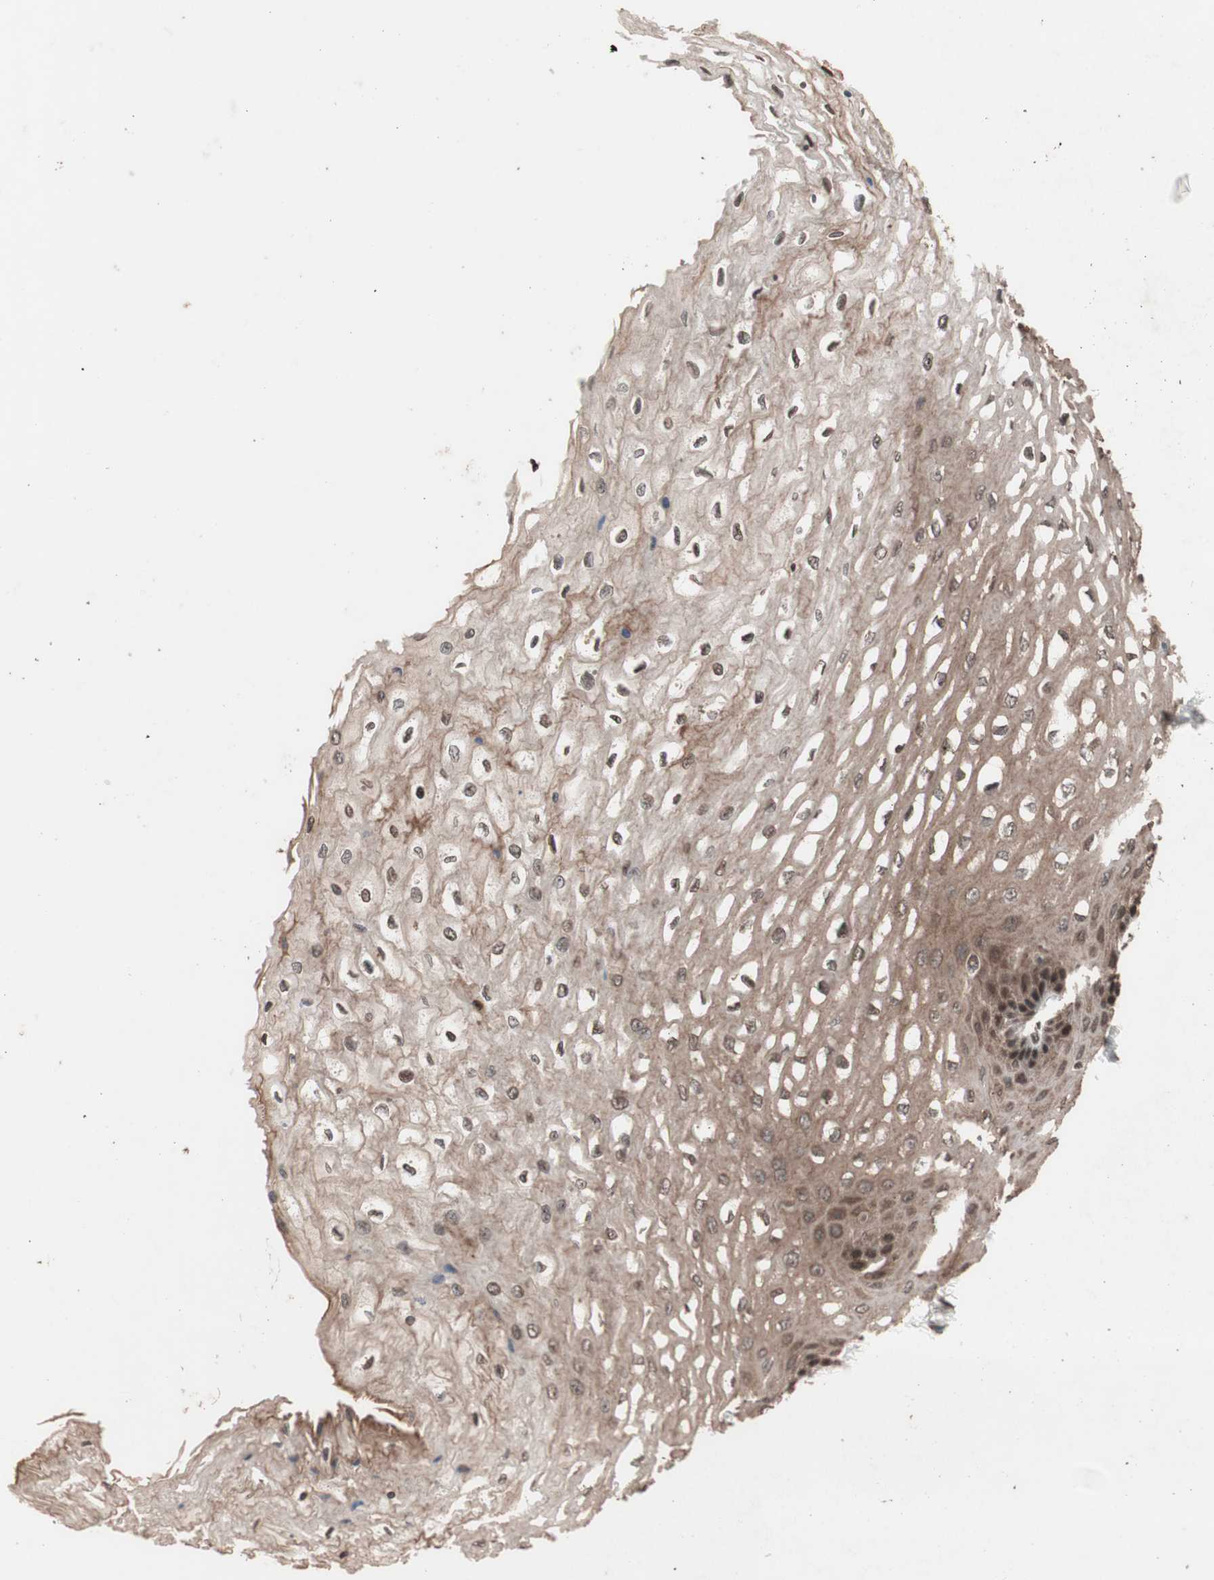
{"staining": {"intensity": "strong", "quantity": ">75%", "location": "cytoplasmic/membranous"}, "tissue": "esophagus", "cell_type": "Squamous epithelial cells", "image_type": "normal", "snomed": [{"axis": "morphology", "description": "Normal tissue, NOS"}, {"axis": "topography", "description": "Esophagus"}], "caption": "A high-resolution histopathology image shows IHC staining of normal esophagus, which demonstrates strong cytoplasmic/membranous staining in about >75% of squamous epithelial cells.", "gene": "ZFC3H1", "patient": {"sex": "female", "age": 72}}